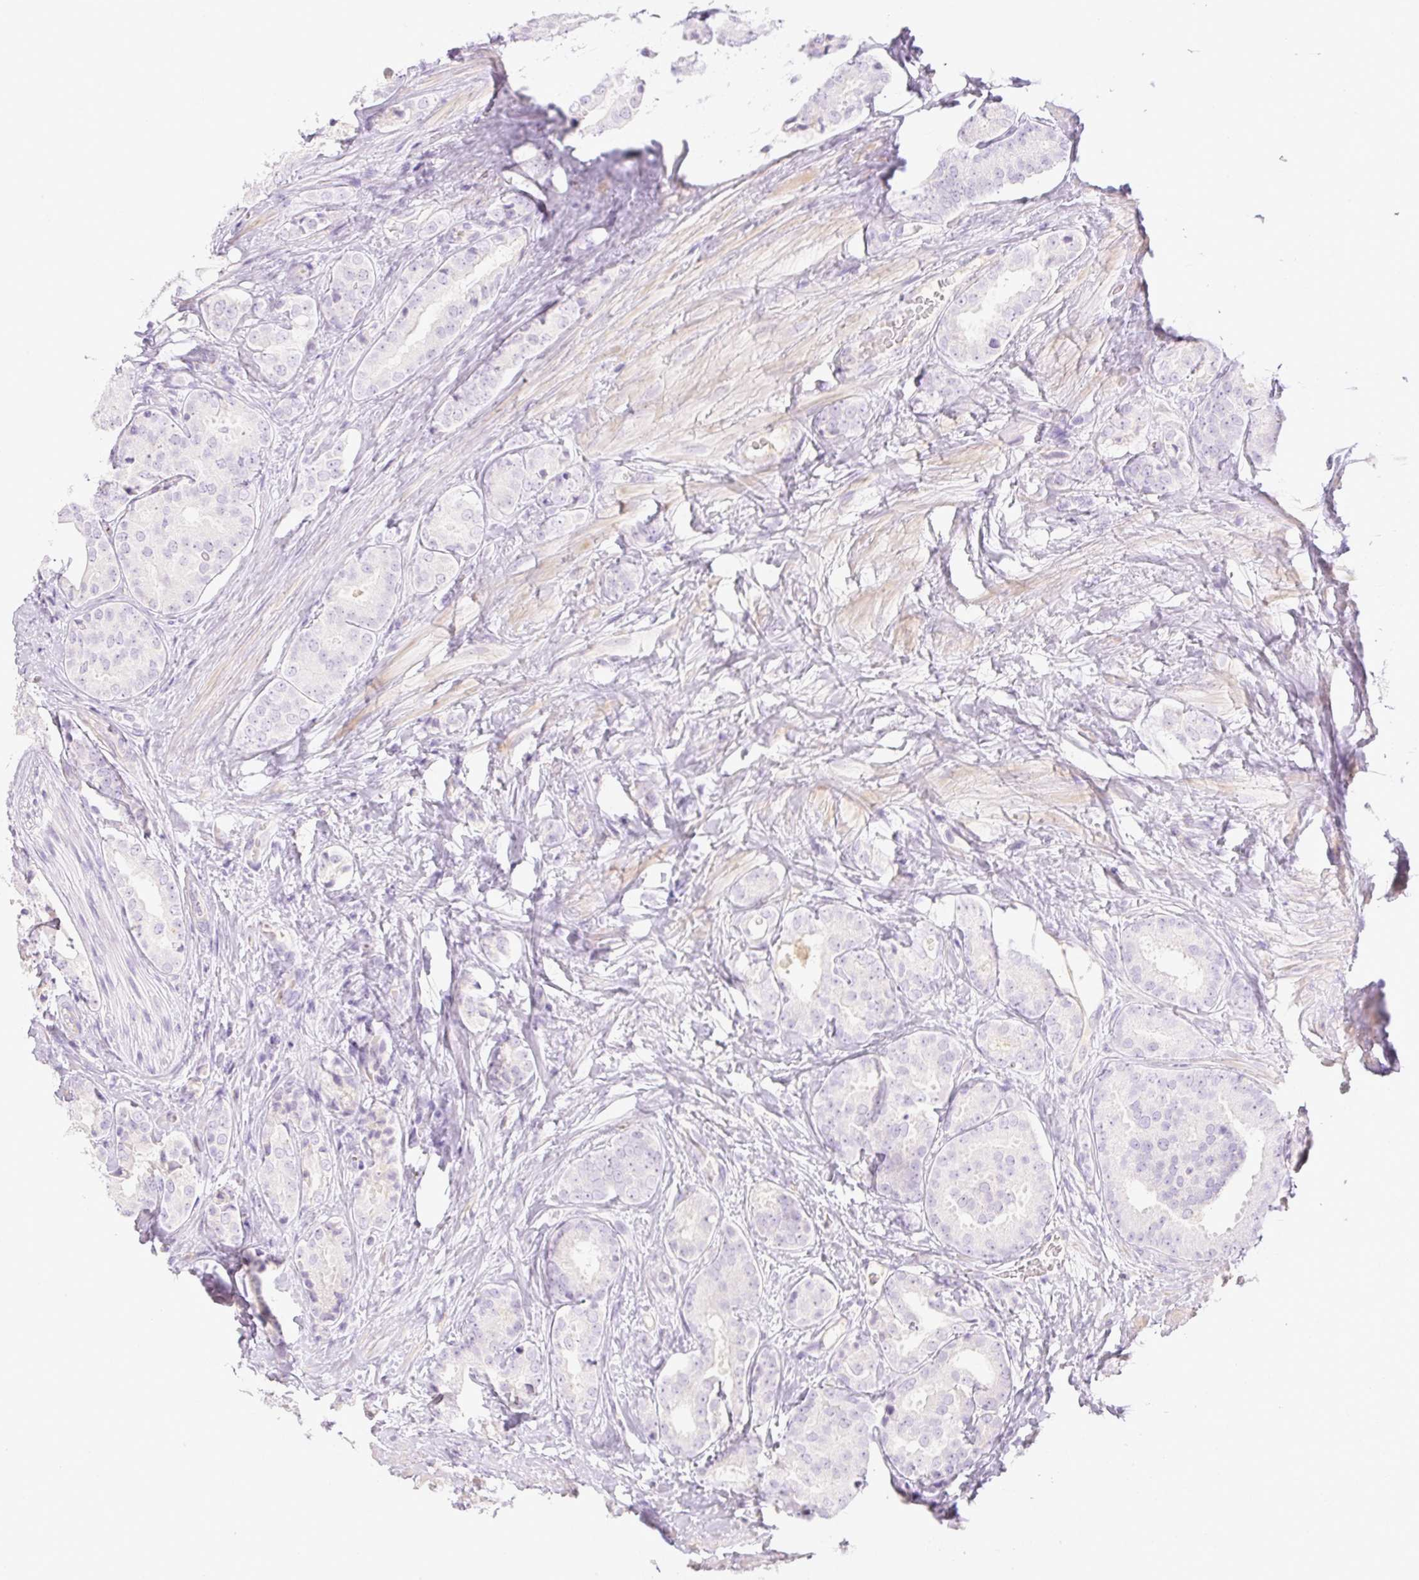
{"staining": {"intensity": "negative", "quantity": "none", "location": "none"}, "tissue": "prostate cancer", "cell_type": "Tumor cells", "image_type": "cancer", "snomed": [{"axis": "morphology", "description": "Adenocarcinoma, High grade"}, {"axis": "topography", "description": "Prostate"}], "caption": "IHC of prostate cancer reveals no positivity in tumor cells.", "gene": "MIA2", "patient": {"sex": "male", "age": 63}}